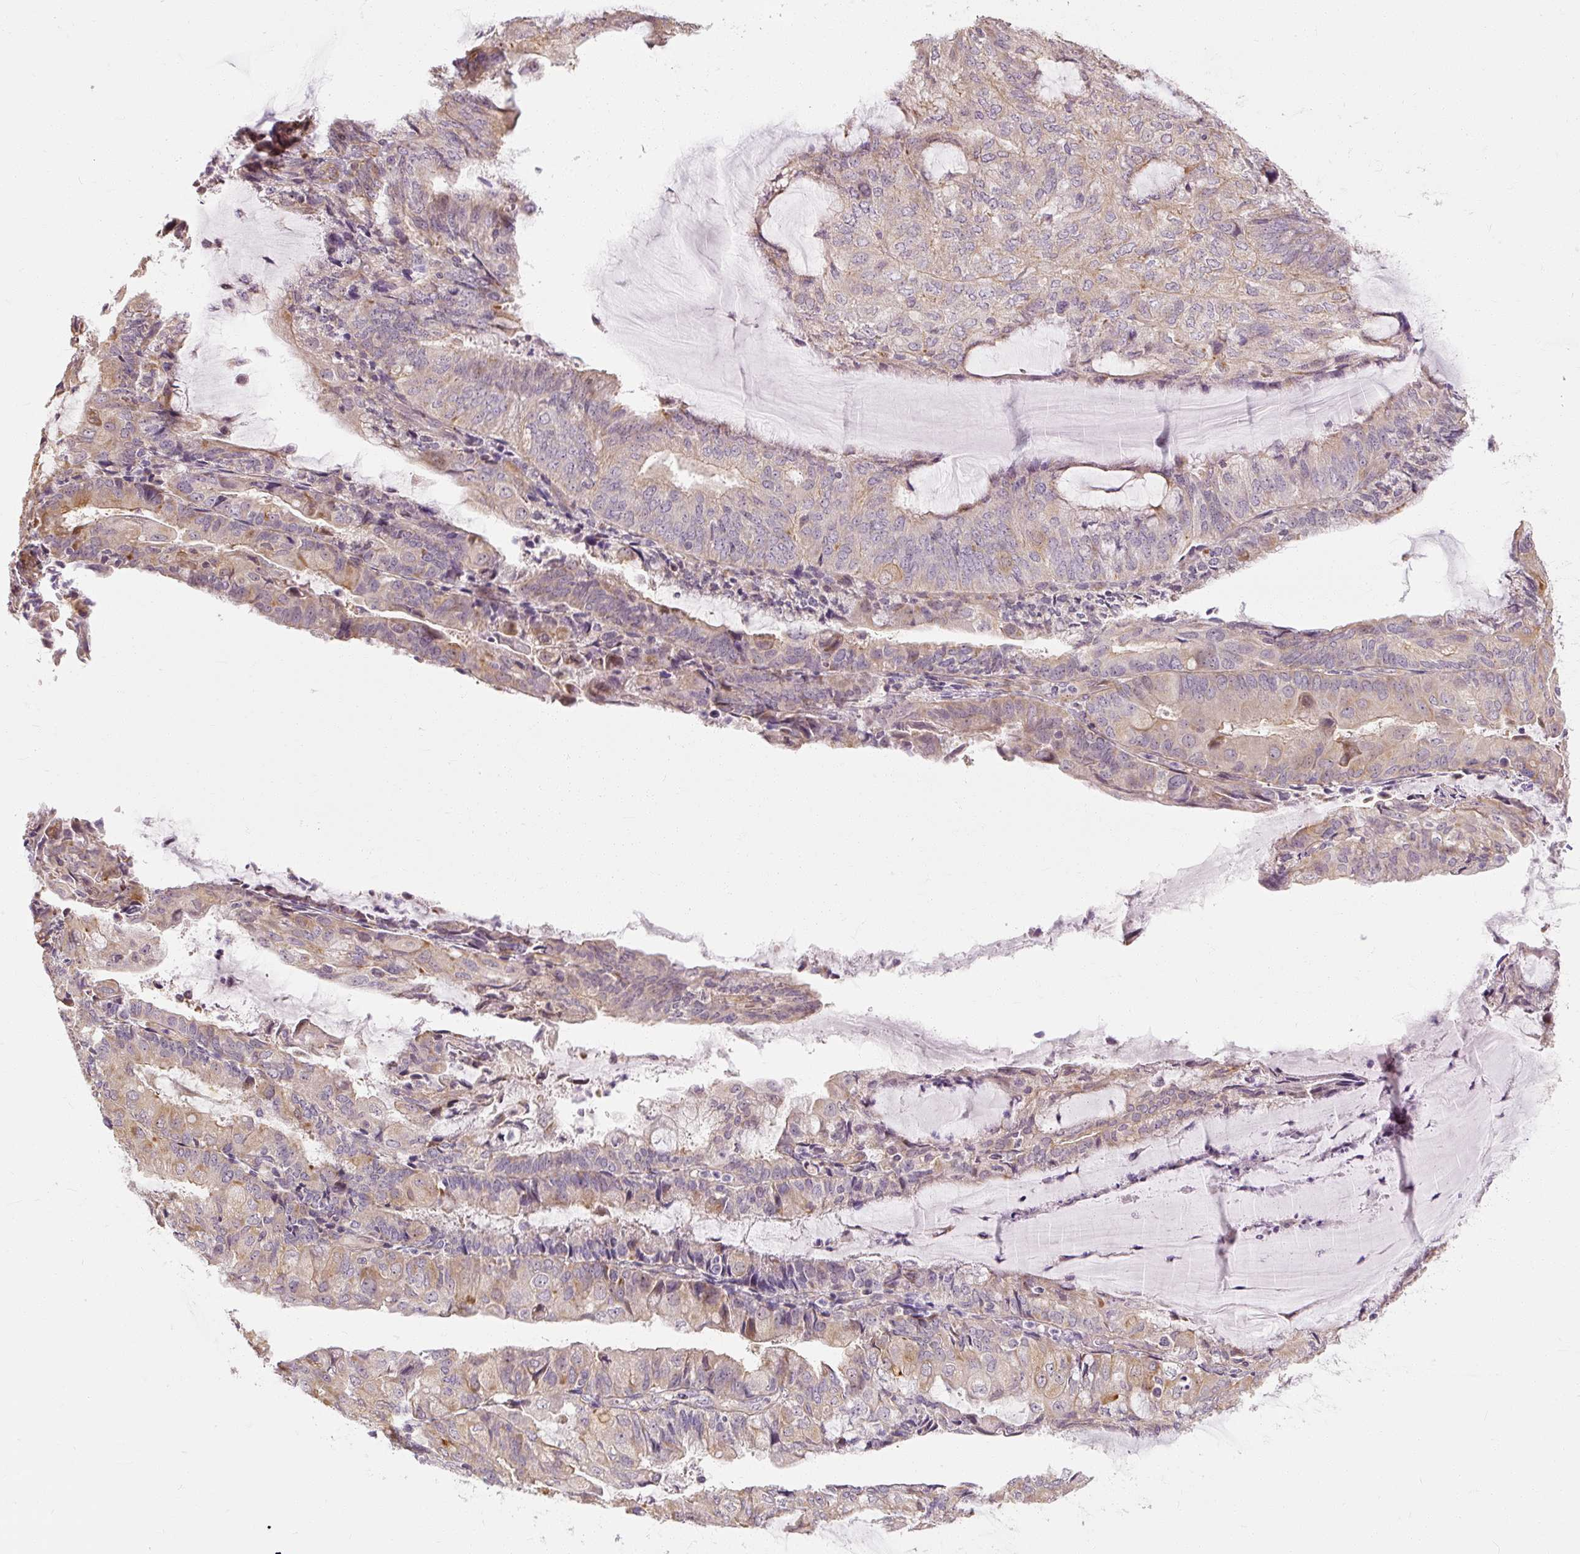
{"staining": {"intensity": "weak", "quantity": "<25%", "location": "cytoplasmic/membranous"}, "tissue": "endometrial cancer", "cell_type": "Tumor cells", "image_type": "cancer", "snomed": [{"axis": "morphology", "description": "Adenocarcinoma, NOS"}, {"axis": "topography", "description": "Endometrium"}], "caption": "High magnification brightfield microscopy of endometrial adenocarcinoma stained with DAB (3,3'-diaminobenzidine) (brown) and counterstained with hematoxylin (blue): tumor cells show no significant positivity.", "gene": "RB1CC1", "patient": {"sex": "female", "age": 81}}